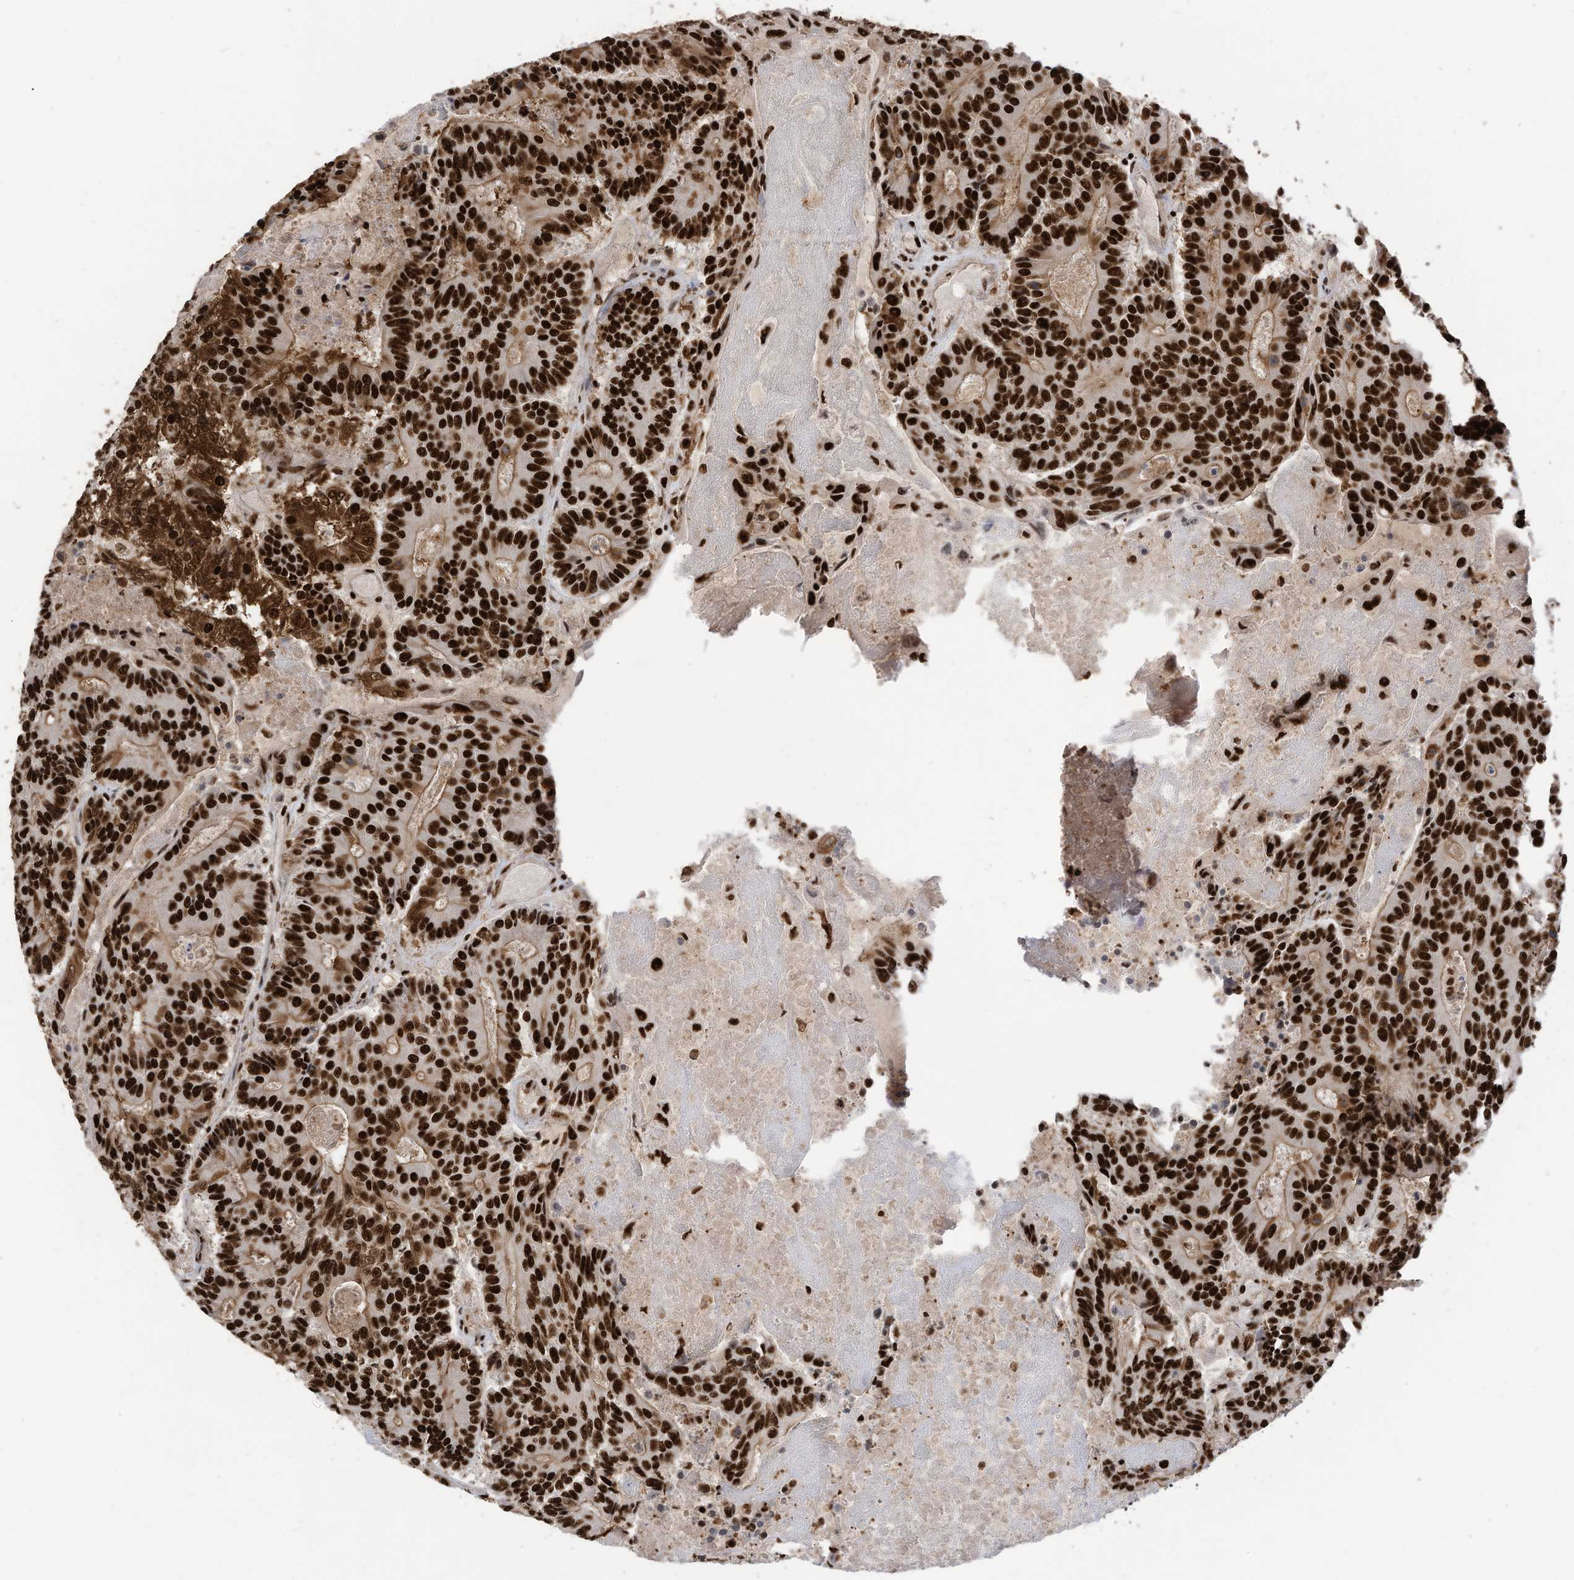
{"staining": {"intensity": "strong", "quantity": ">75%", "location": "cytoplasmic/membranous,nuclear"}, "tissue": "colorectal cancer", "cell_type": "Tumor cells", "image_type": "cancer", "snomed": [{"axis": "morphology", "description": "Adenocarcinoma, NOS"}, {"axis": "topography", "description": "Colon"}], "caption": "Colorectal adenocarcinoma was stained to show a protein in brown. There is high levels of strong cytoplasmic/membranous and nuclear expression in about >75% of tumor cells.", "gene": "SF3A3", "patient": {"sex": "male", "age": 83}}